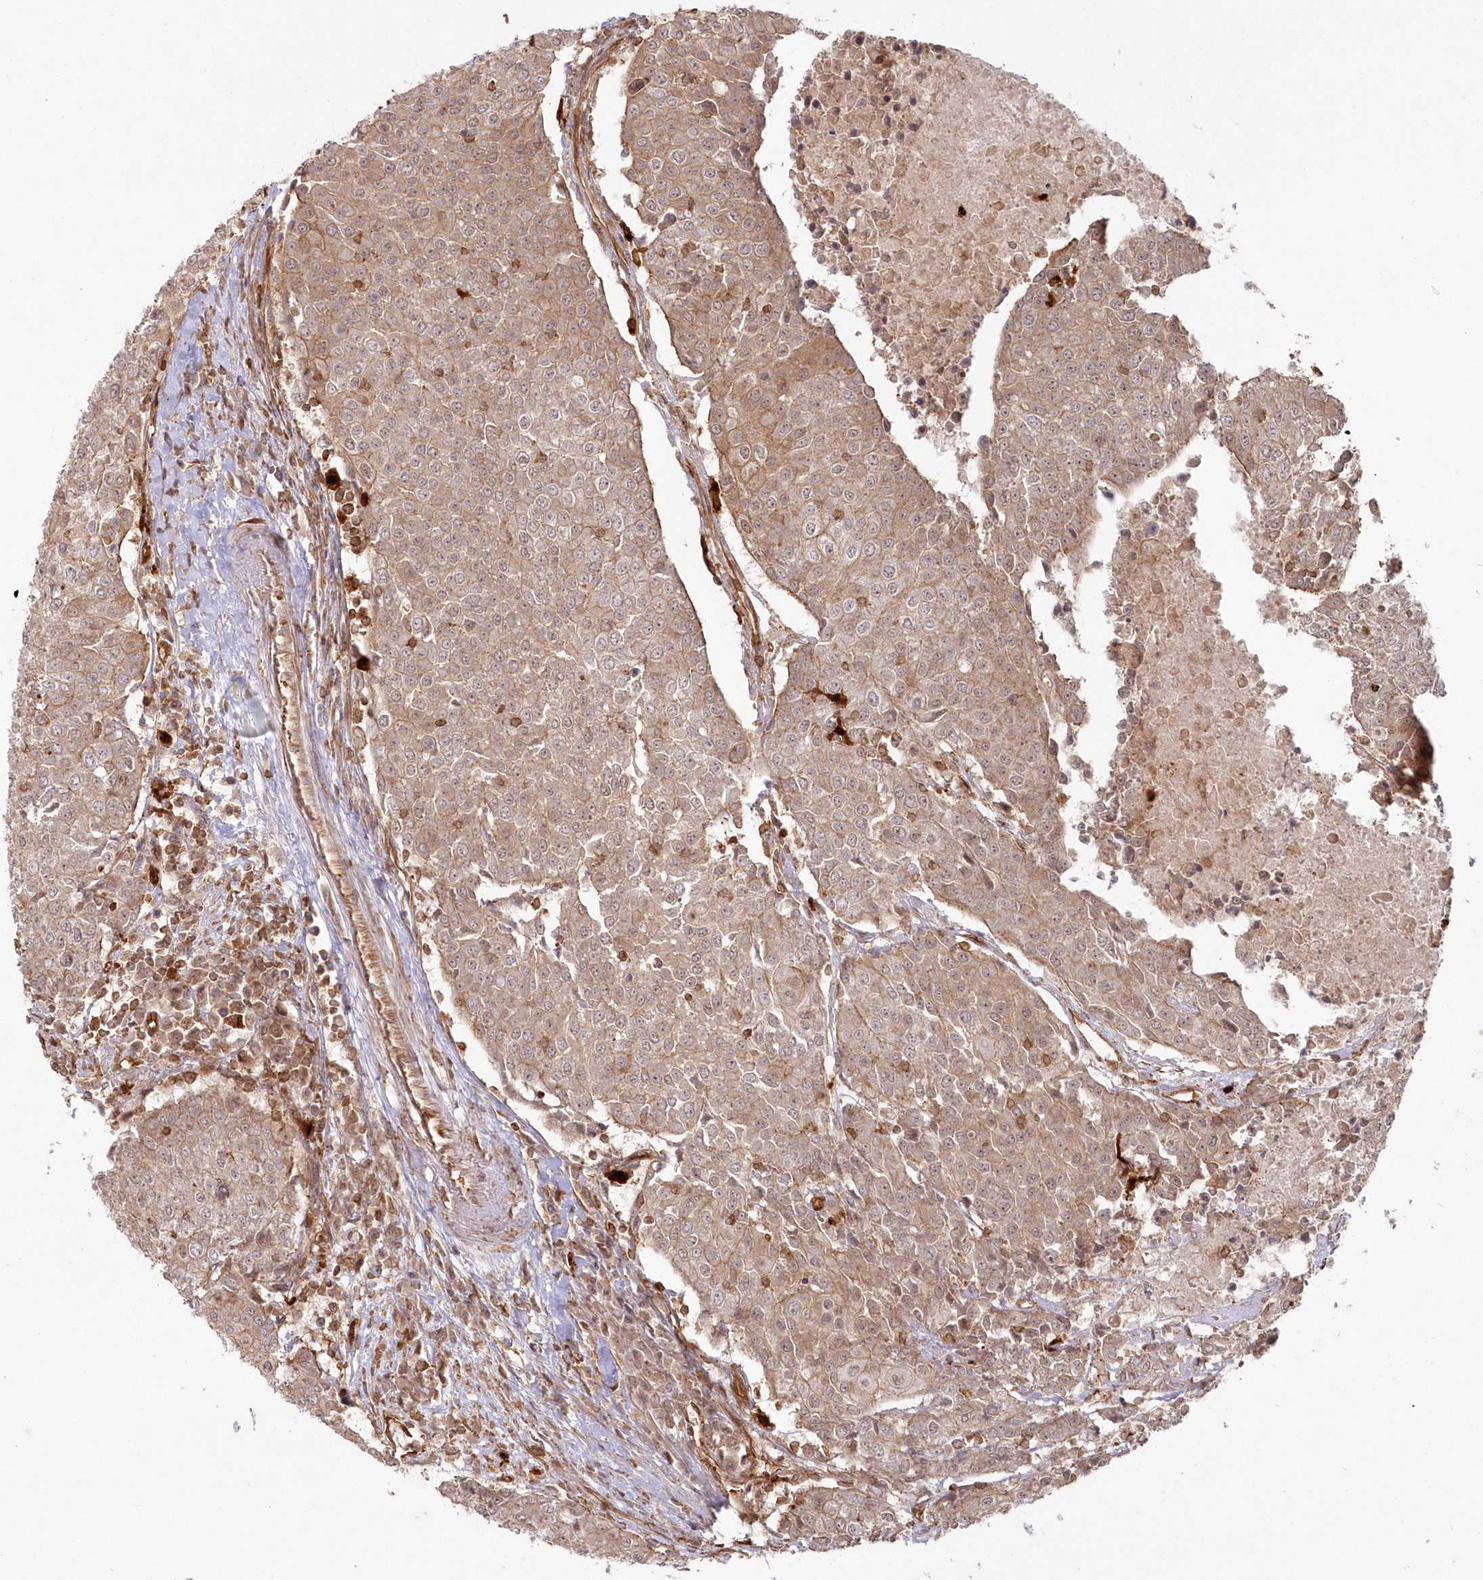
{"staining": {"intensity": "weak", "quantity": "25%-75%", "location": "cytoplasmic/membranous"}, "tissue": "urothelial cancer", "cell_type": "Tumor cells", "image_type": "cancer", "snomed": [{"axis": "morphology", "description": "Urothelial carcinoma, High grade"}, {"axis": "topography", "description": "Urinary bladder"}], "caption": "This image demonstrates immunohistochemistry (IHC) staining of high-grade urothelial carcinoma, with low weak cytoplasmic/membranous positivity in approximately 25%-75% of tumor cells.", "gene": "RGCC", "patient": {"sex": "female", "age": 85}}